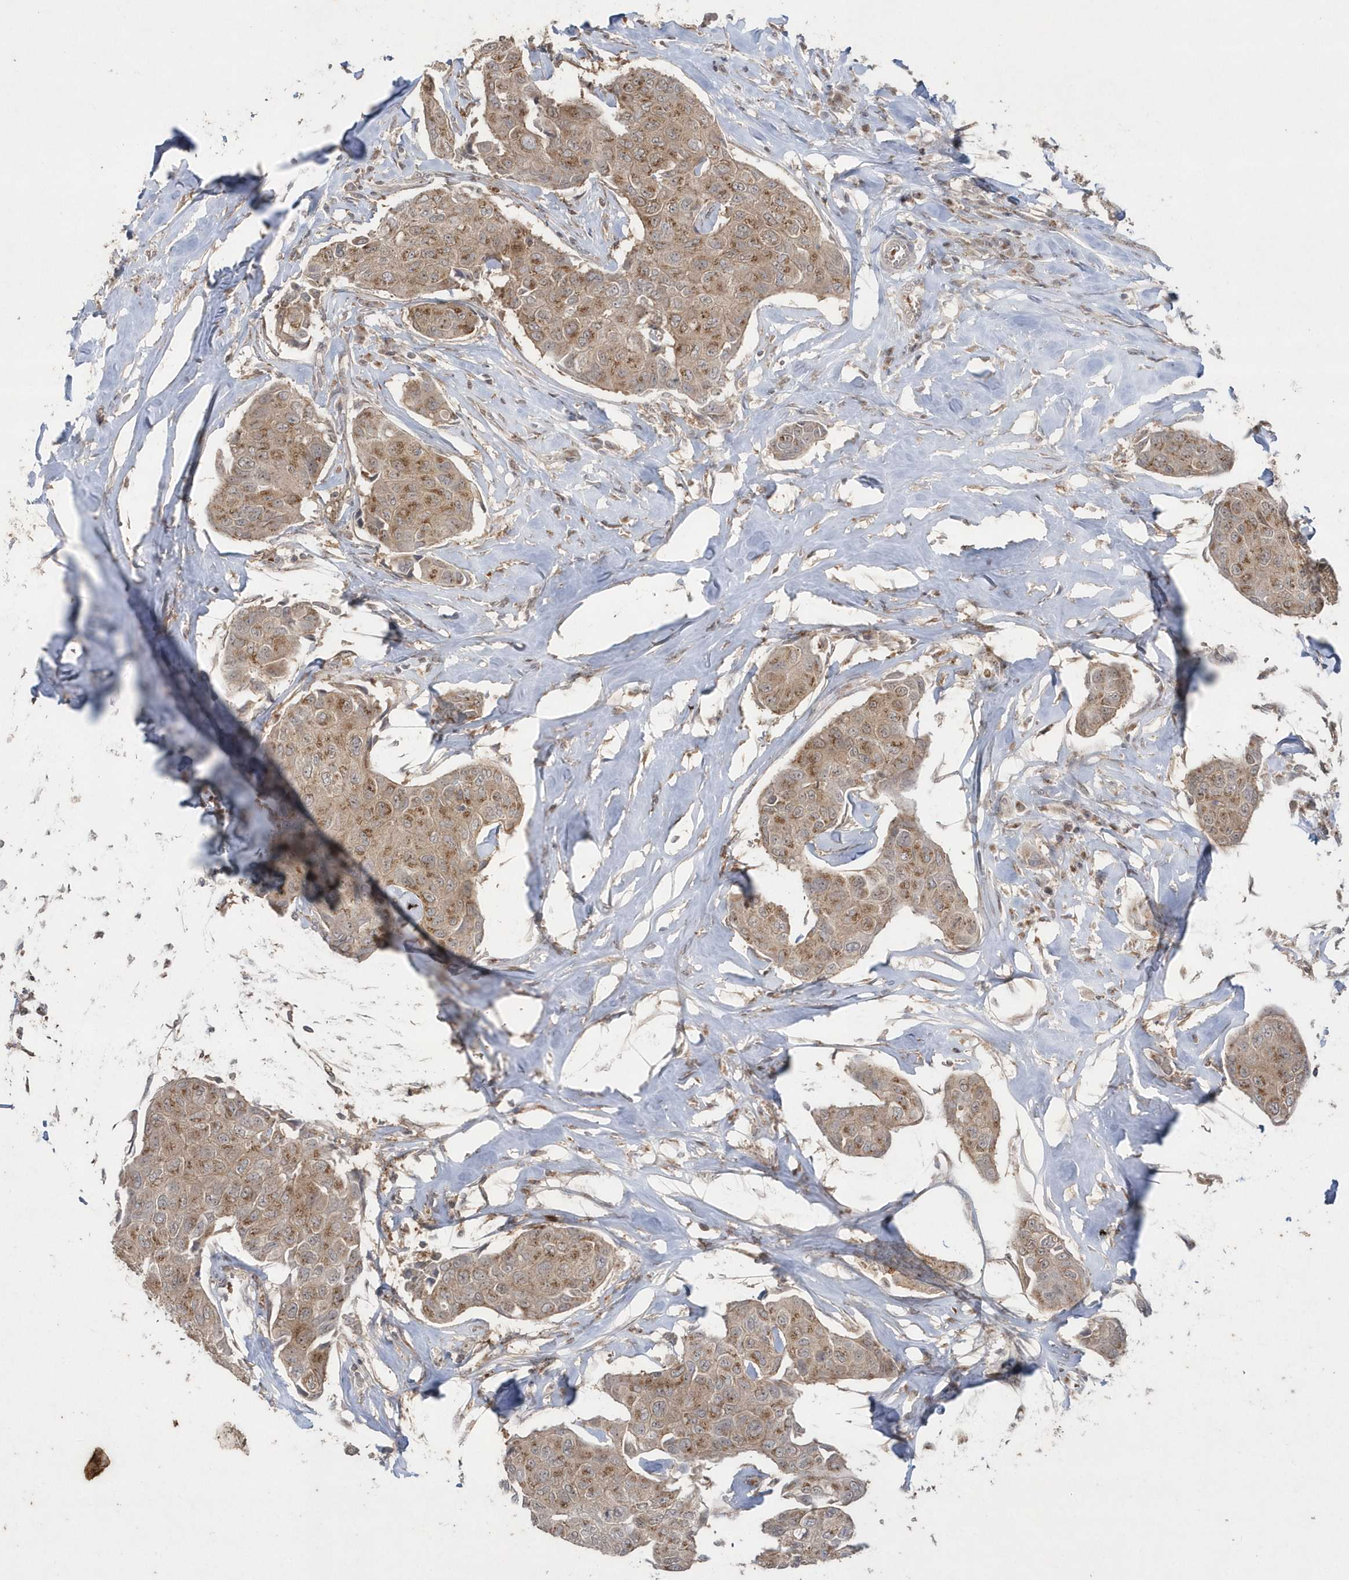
{"staining": {"intensity": "moderate", "quantity": ">75%", "location": "cytoplasmic/membranous"}, "tissue": "breast cancer", "cell_type": "Tumor cells", "image_type": "cancer", "snomed": [{"axis": "morphology", "description": "Duct carcinoma"}, {"axis": "topography", "description": "Breast"}], "caption": "Breast cancer (invasive ductal carcinoma) stained with DAB (3,3'-diaminobenzidine) IHC exhibits medium levels of moderate cytoplasmic/membranous expression in about >75% of tumor cells. The staining was performed using DAB (3,3'-diaminobenzidine) to visualize the protein expression in brown, while the nuclei were stained in blue with hematoxylin (Magnification: 20x).", "gene": "GEMIN6", "patient": {"sex": "female", "age": 80}}